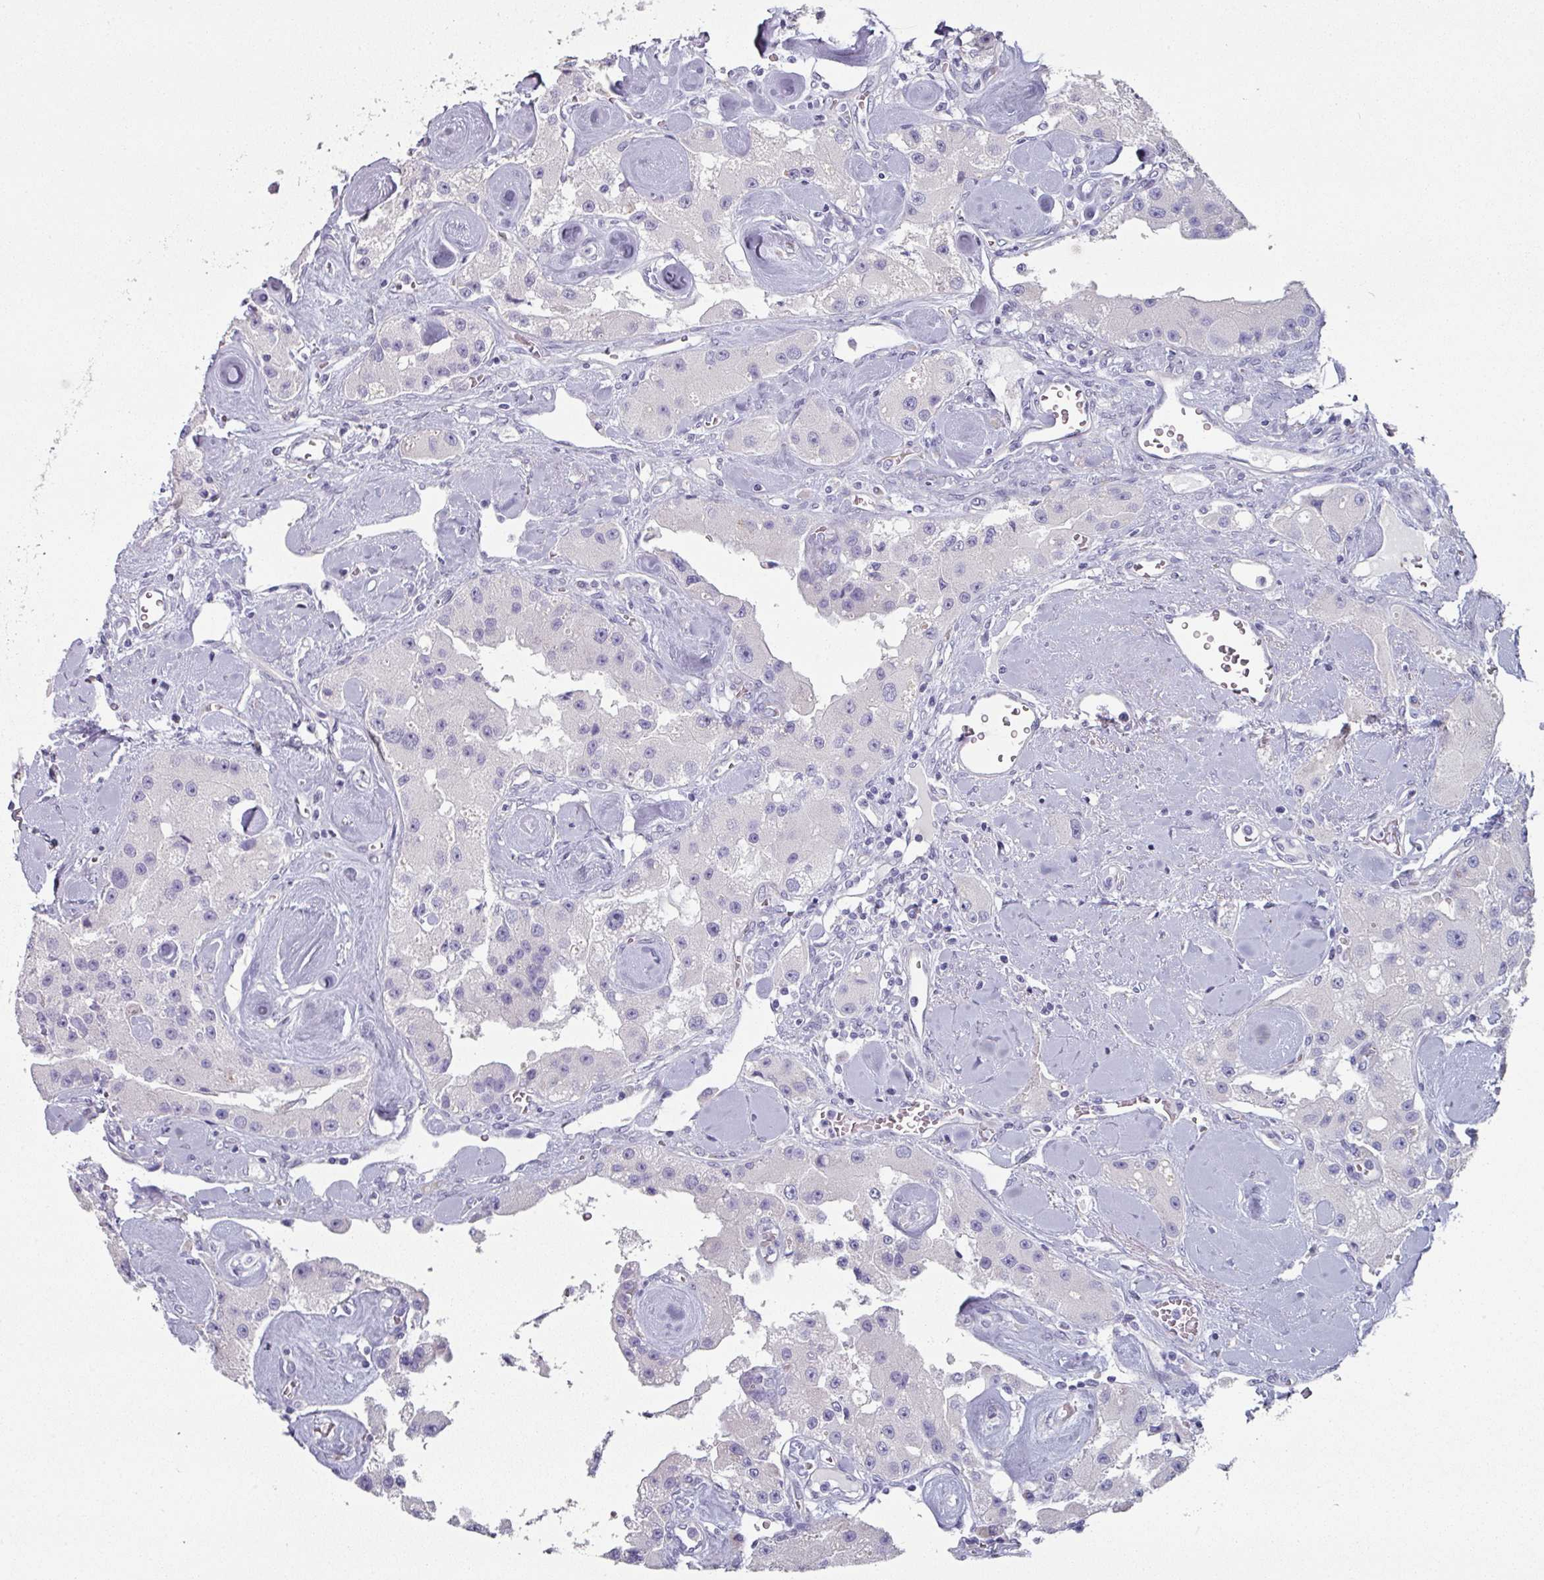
{"staining": {"intensity": "negative", "quantity": "none", "location": "none"}, "tissue": "carcinoid", "cell_type": "Tumor cells", "image_type": "cancer", "snomed": [{"axis": "morphology", "description": "Carcinoid, malignant, NOS"}, {"axis": "topography", "description": "Pancreas"}], "caption": "An image of human carcinoid (malignant) is negative for staining in tumor cells. The staining is performed using DAB brown chromogen with nuclei counter-stained in using hematoxylin.", "gene": "SLC17A7", "patient": {"sex": "male", "age": 41}}